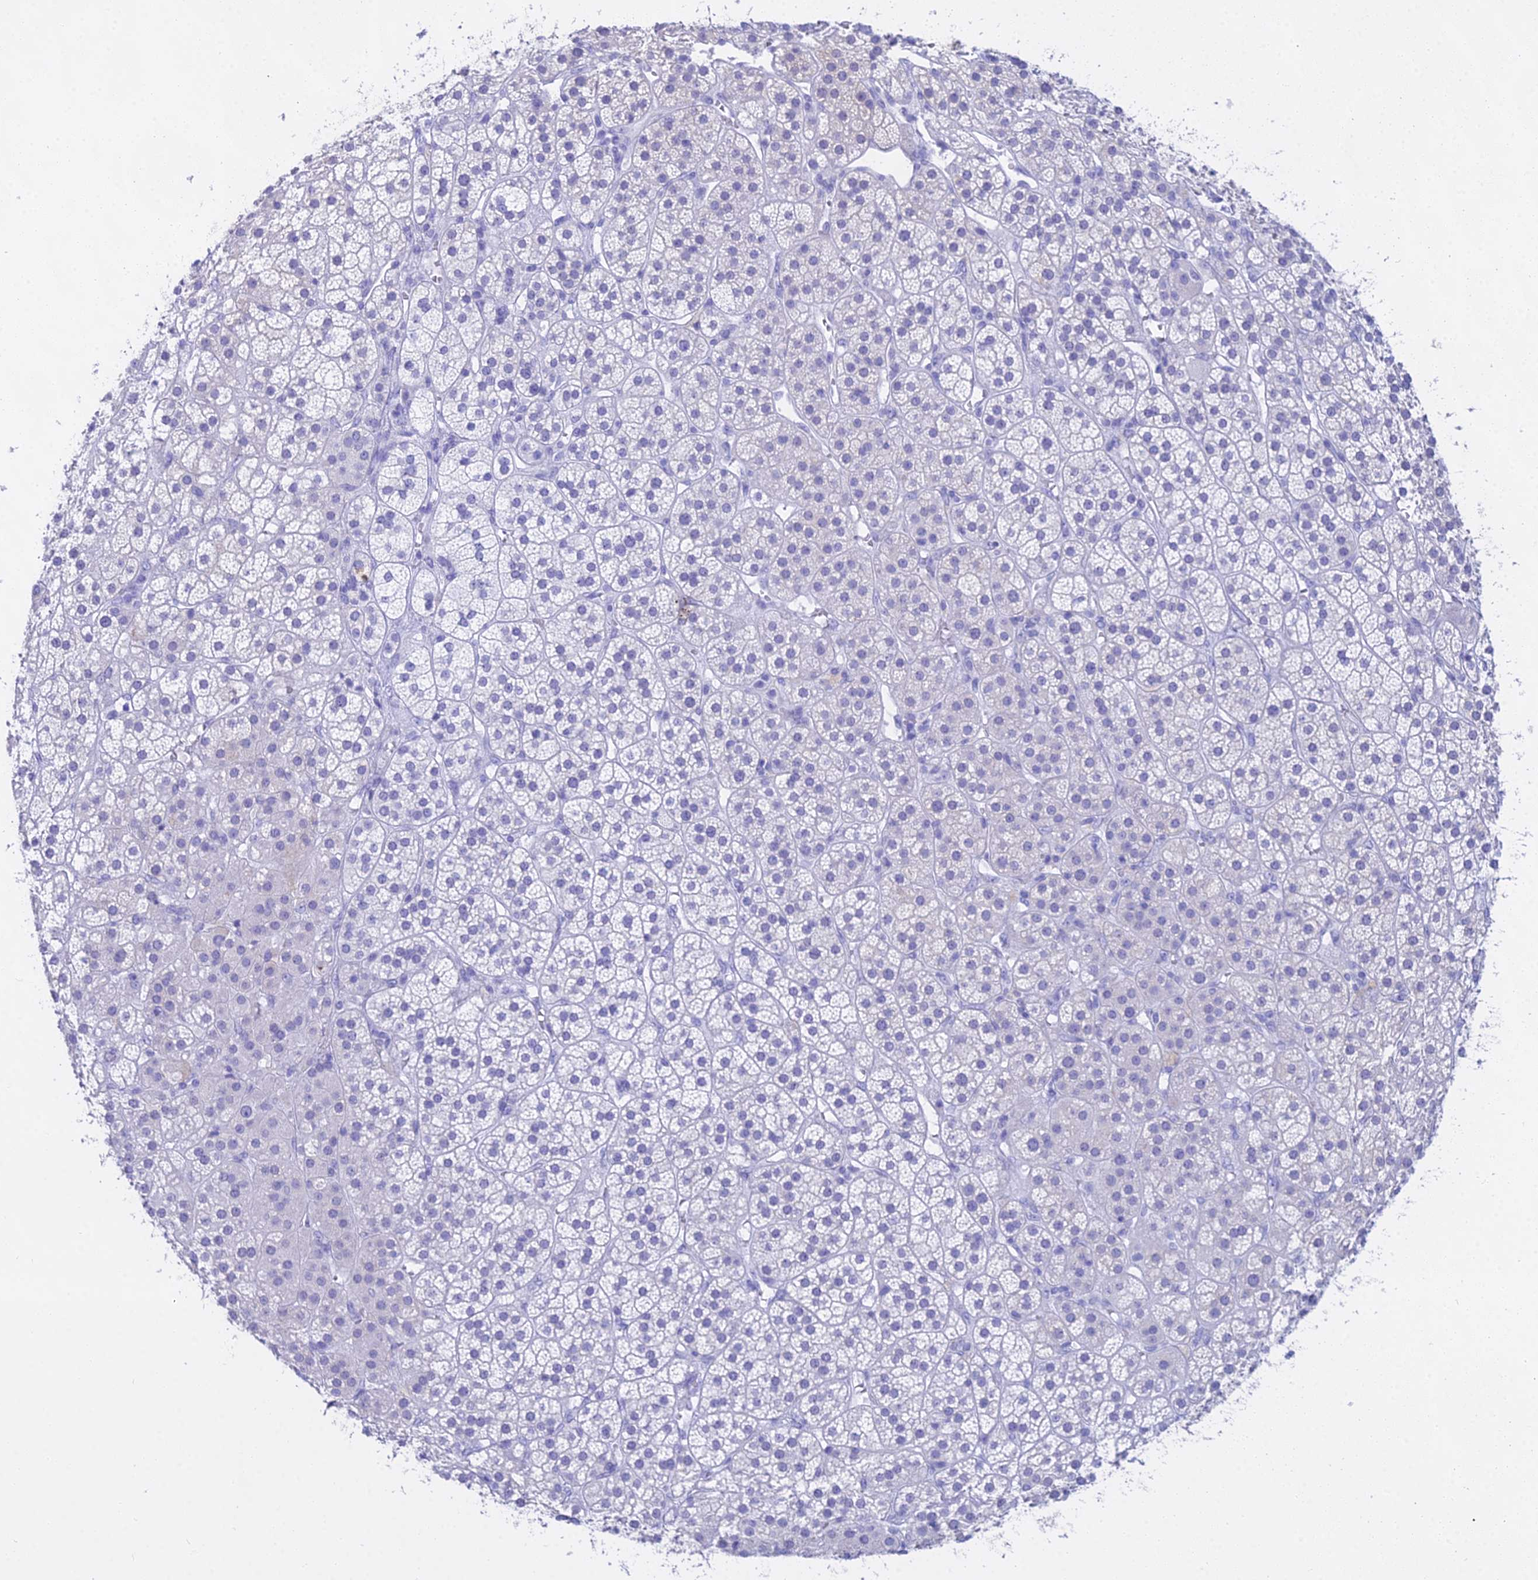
{"staining": {"intensity": "negative", "quantity": "none", "location": "none"}, "tissue": "adrenal gland", "cell_type": "Glandular cells", "image_type": "normal", "snomed": [{"axis": "morphology", "description": "Normal tissue, NOS"}, {"axis": "topography", "description": "Adrenal gland"}], "caption": "High magnification brightfield microscopy of benign adrenal gland stained with DAB (3,3'-diaminobenzidine) (brown) and counterstained with hematoxylin (blue): glandular cells show no significant positivity. (Immunohistochemistry (ihc), brightfield microscopy, high magnification).", "gene": "CGB1", "patient": {"sex": "female", "age": 70}}